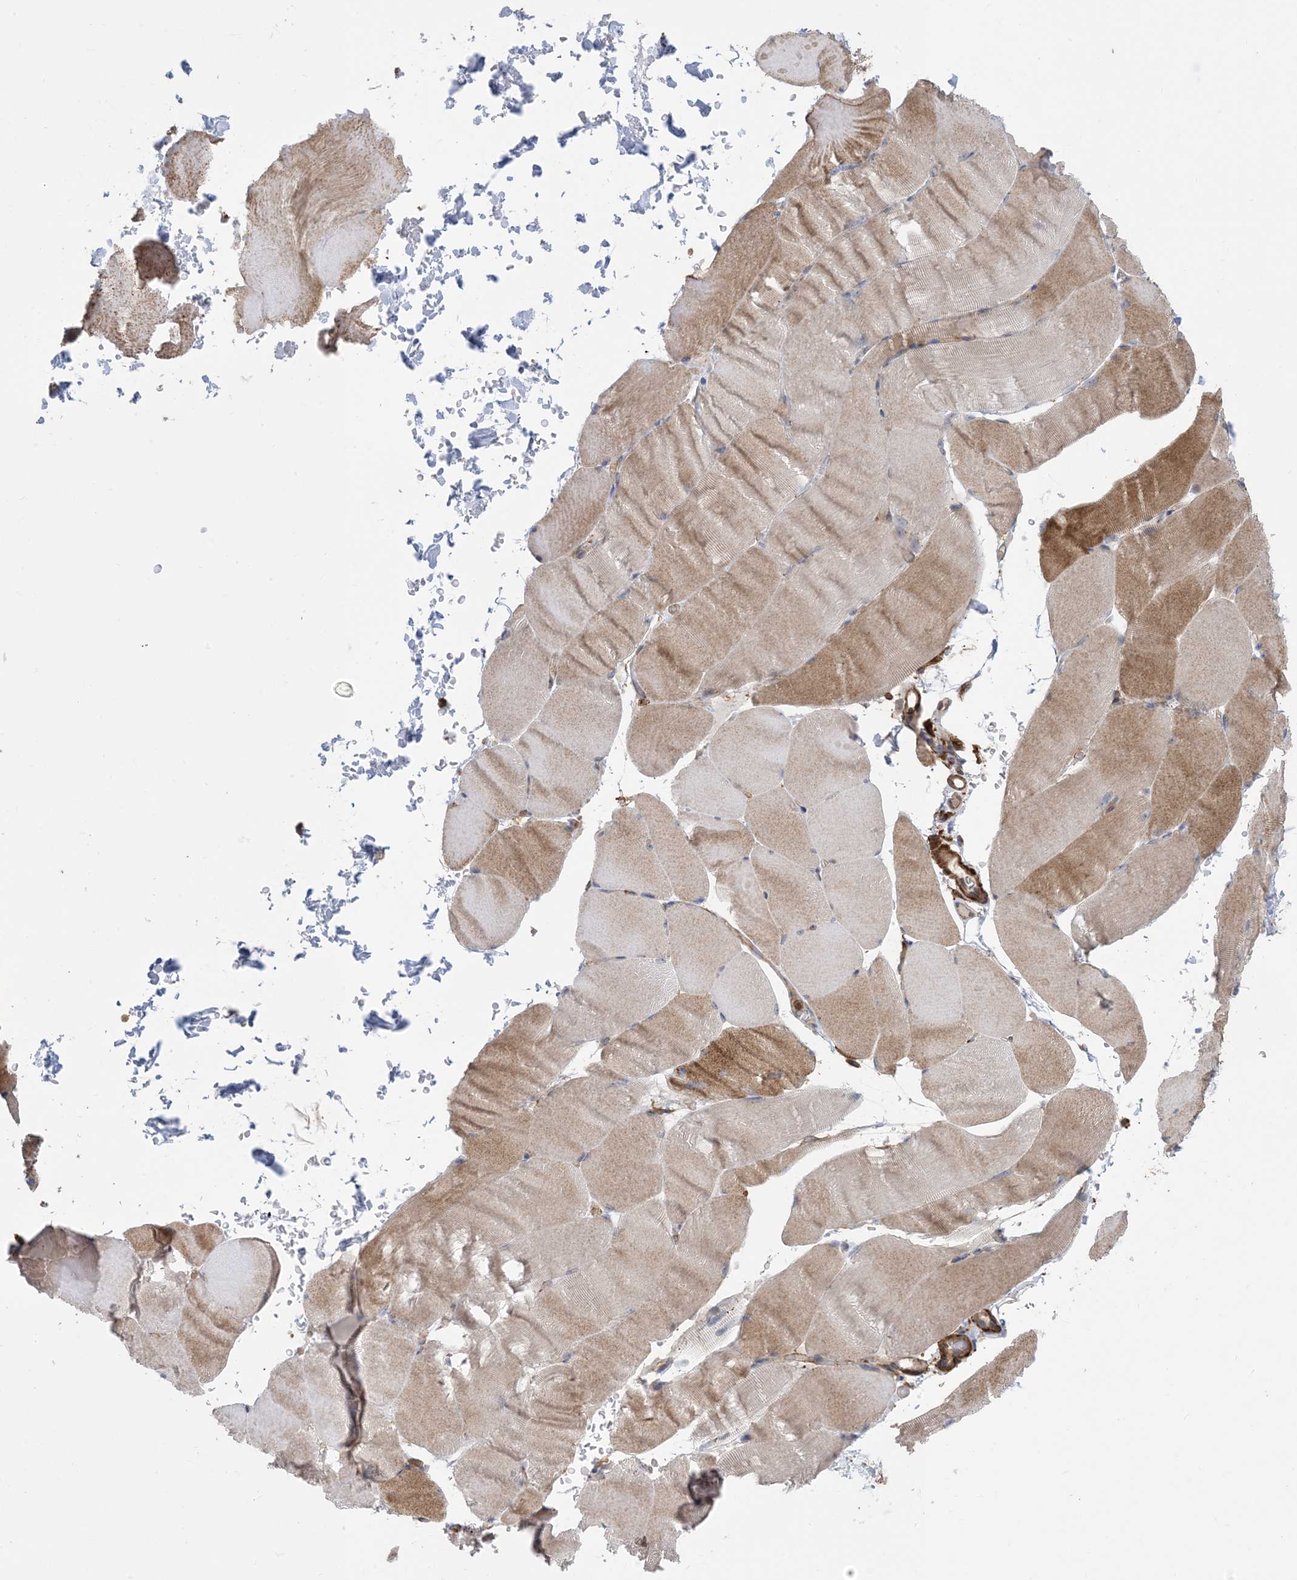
{"staining": {"intensity": "moderate", "quantity": "25%-75%", "location": "cytoplasmic/membranous"}, "tissue": "skeletal muscle", "cell_type": "Myocytes", "image_type": "normal", "snomed": [{"axis": "morphology", "description": "Normal tissue, NOS"}, {"axis": "topography", "description": "Skeletal muscle"}, {"axis": "topography", "description": "Parathyroid gland"}], "caption": "Myocytes show moderate cytoplasmic/membranous staining in approximately 25%-75% of cells in unremarkable skeletal muscle. (DAB (3,3'-diaminobenzidine) = brown stain, brightfield microscopy at high magnification).", "gene": "HS1BP3", "patient": {"sex": "female", "age": 37}}